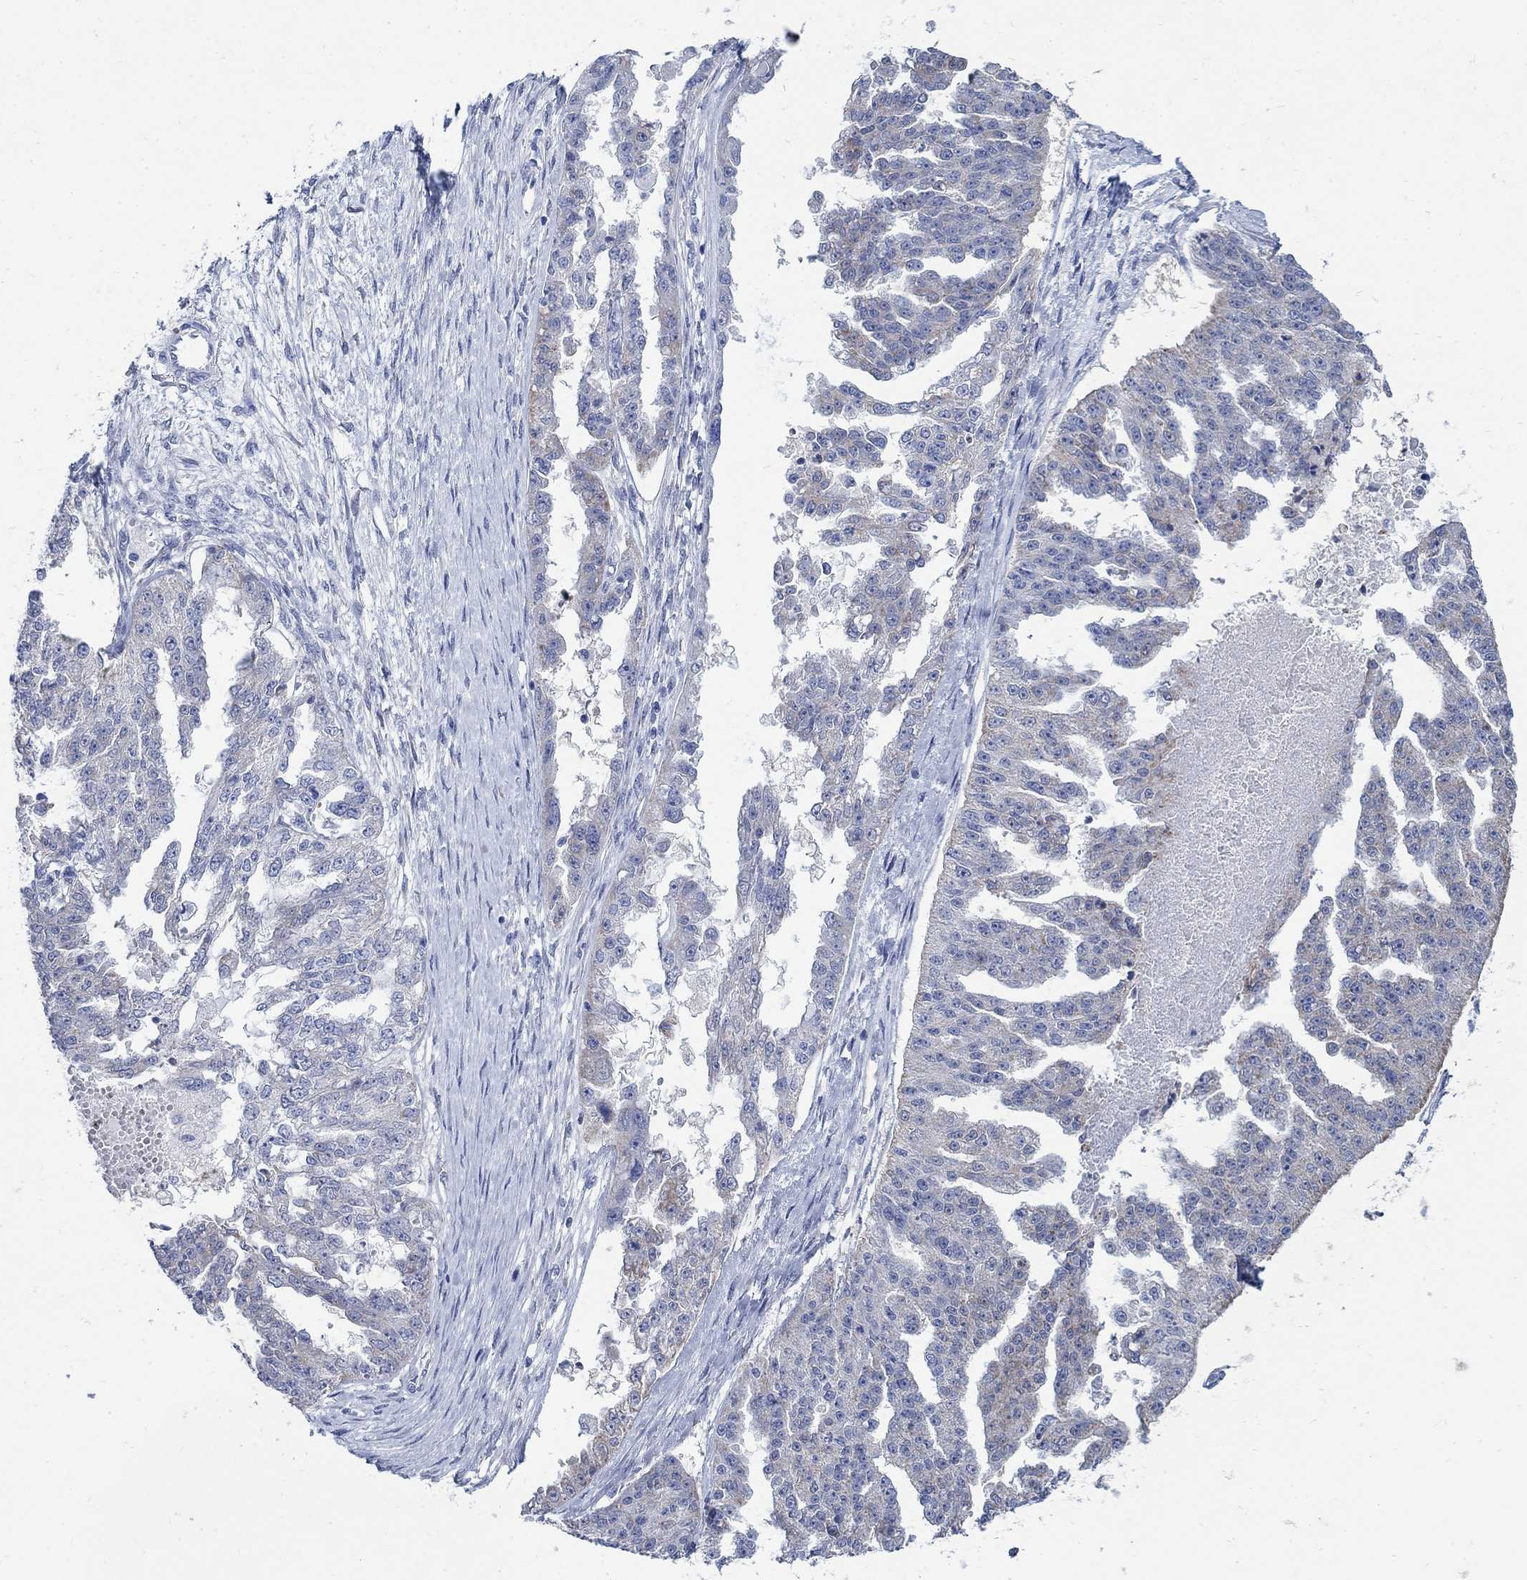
{"staining": {"intensity": "negative", "quantity": "none", "location": "none"}, "tissue": "ovarian cancer", "cell_type": "Tumor cells", "image_type": "cancer", "snomed": [{"axis": "morphology", "description": "Cystadenocarcinoma, serous, NOS"}, {"axis": "topography", "description": "Ovary"}], "caption": "Image shows no protein positivity in tumor cells of ovarian cancer (serous cystadenocarcinoma) tissue. (DAB immunohistochemistry with hematoxylin counter stain).", "gene": "ZDHHC14", "patient": {"sex": "female", "age": 58}}